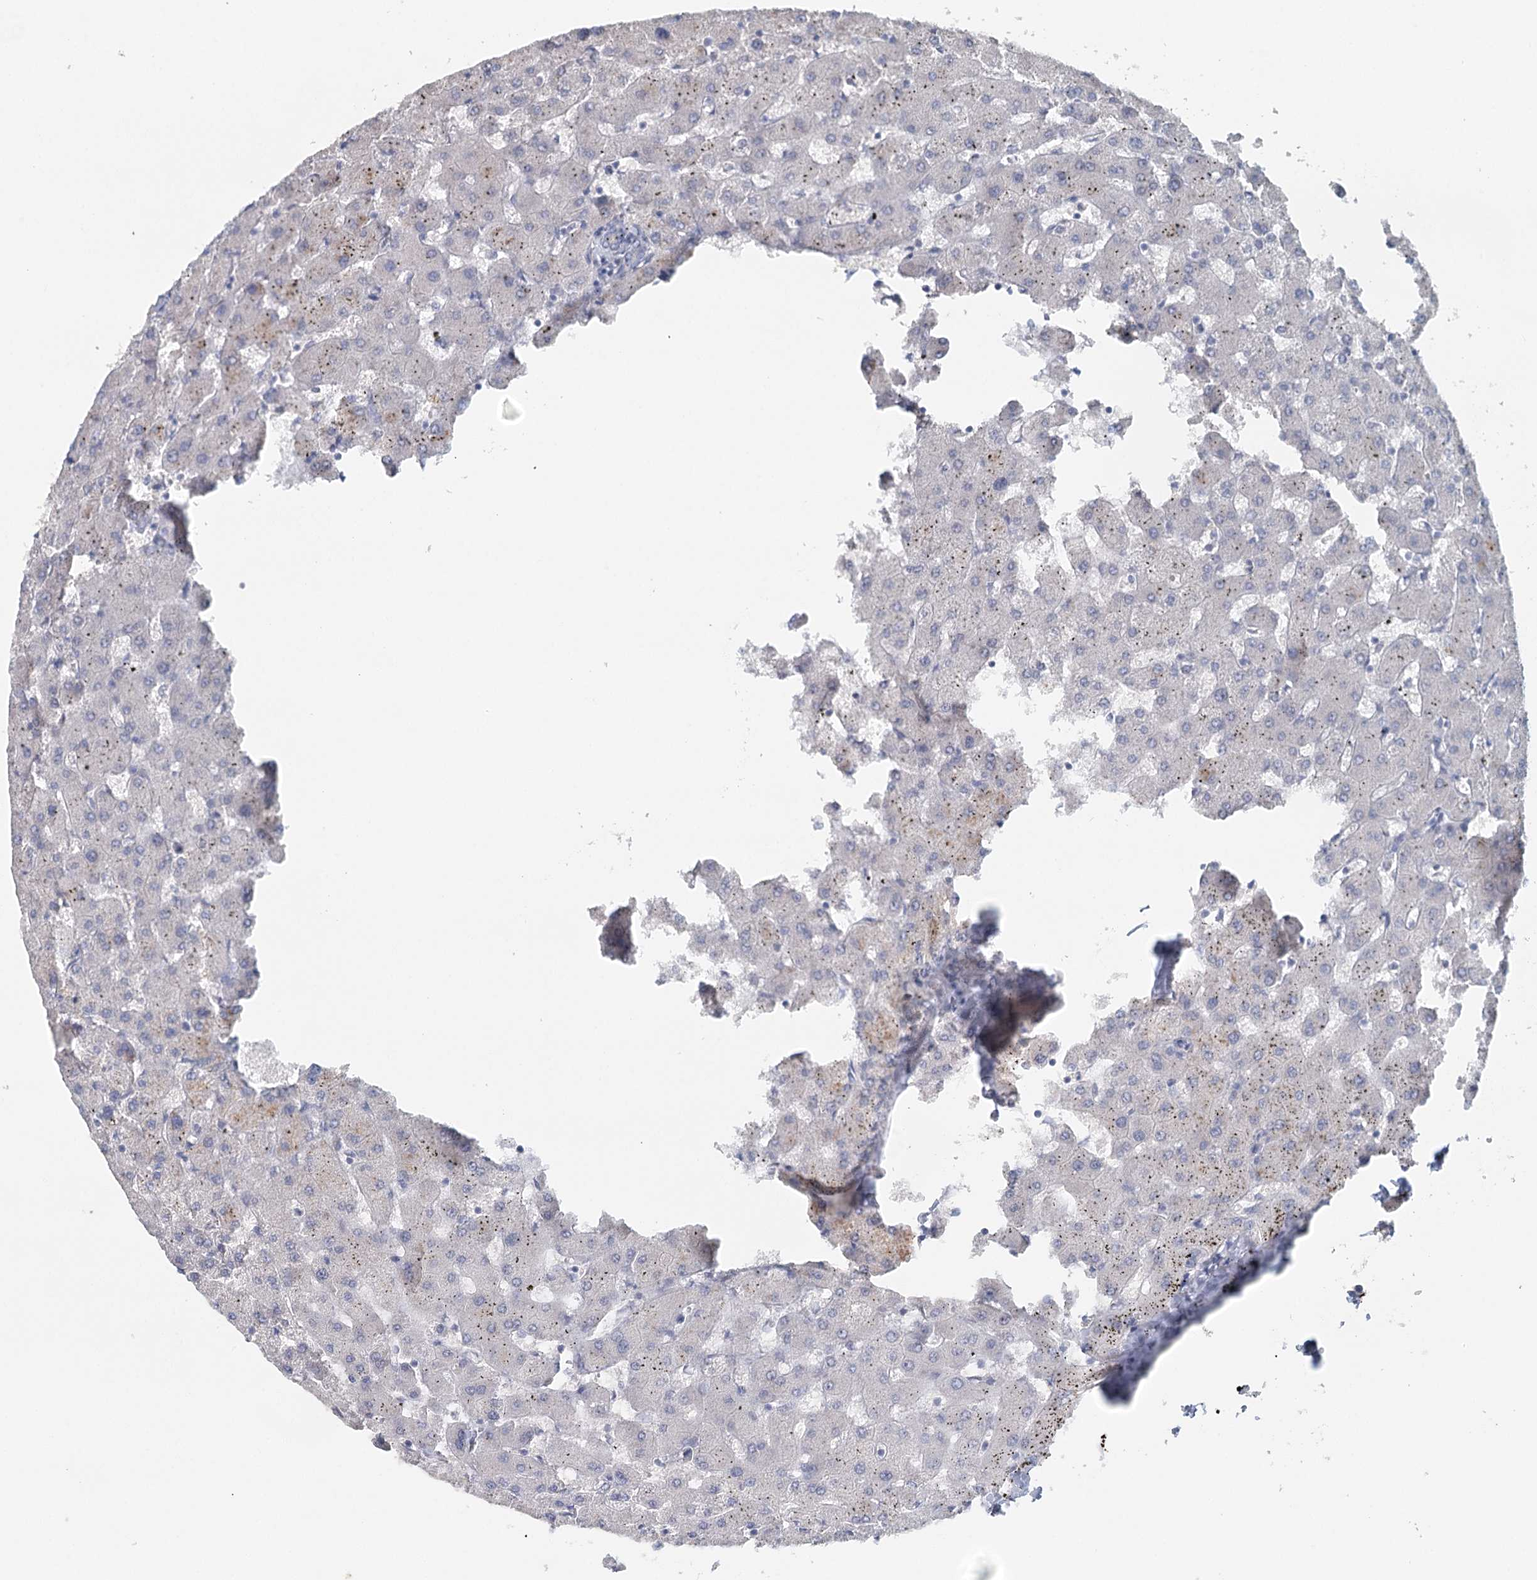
{"staining": {"intensity": "negative", "quantity": "none", "location": "none"}, "tissue": "liver", "cell_type": "Cholangiocytes", "image_type": "normal", "snomed": [{"axis": "morphology", "description": "Normal tissue, NOS"}, {"axis": "topography", "description": "Liver"}], "caption": "High power microscopy micrograph of an immunohistochemistry (IHC) histopathology image of benign liver, revealing no significant expression in cholangiocytes.", "gene": "SYNPO", "patient": {"sex": "female", "age": 63}}